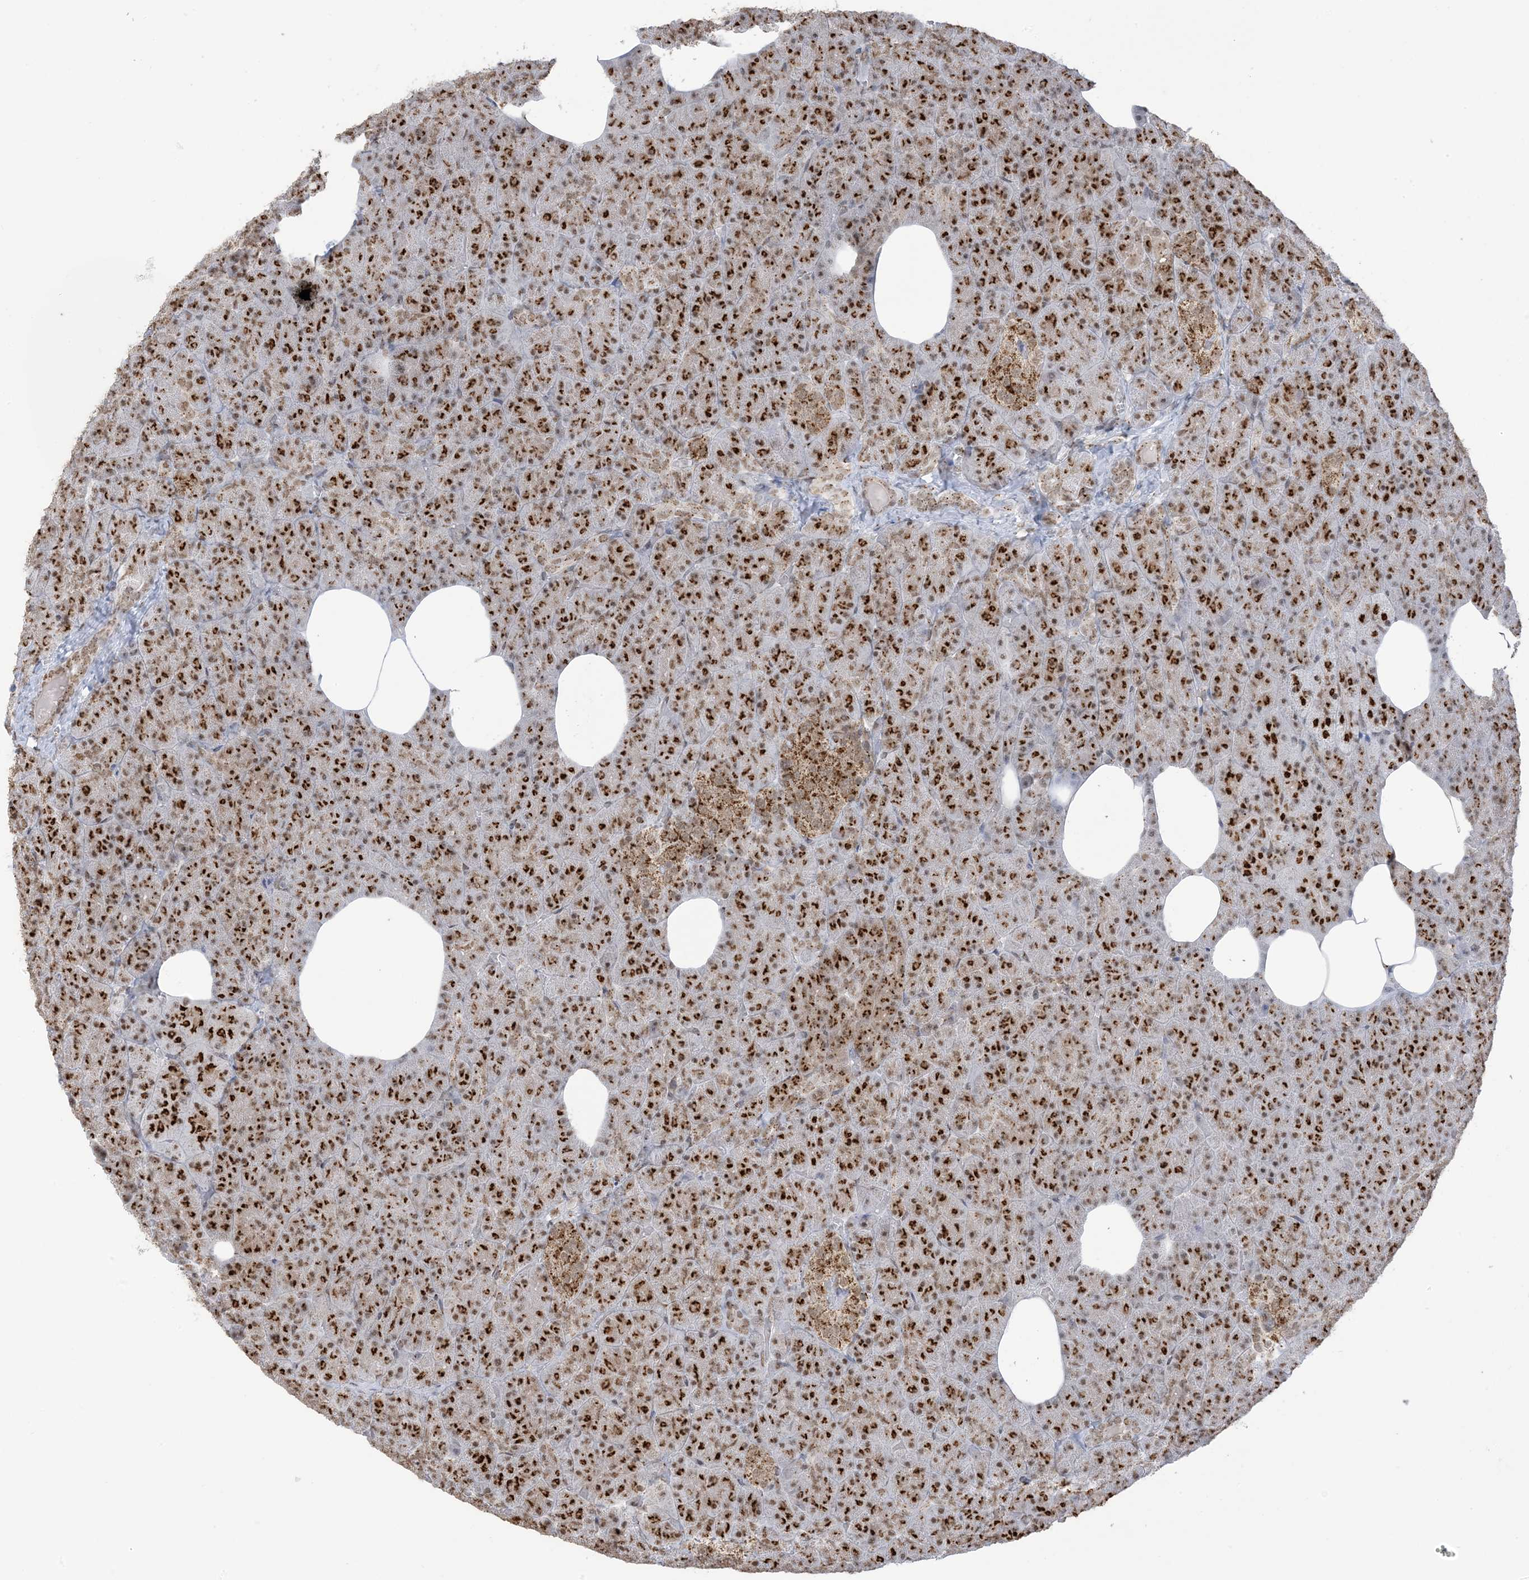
{"staining": {"intensity": "strong", "quantity": ">75%", "location": "cytoplasmic/membranous,nuclear"}, "tissue": "pancreas", "cell_type": "Exocrine glandular cells", "image_type": "normal", "snomed": [{"axis": "morphology", "description": "Normal tissue, NOS"}, {"axis": "morphology", "description": "Carcinoid, malignant, NOS"}, {"axis": "topography", "description": "Pancreas"}], "caption": "Brown immunohistochemical staining in normal pancreas reveals strong cytoplasmic/membranous,nuclear positivity in about >75% of exocrine glandular cells. Using DAB (brown) and hematoxylin (blue) stains, captured at high magnification using brightfield microscopy.", "gene": "GPR107", "patient": {"sex": "female", "age": 35}}